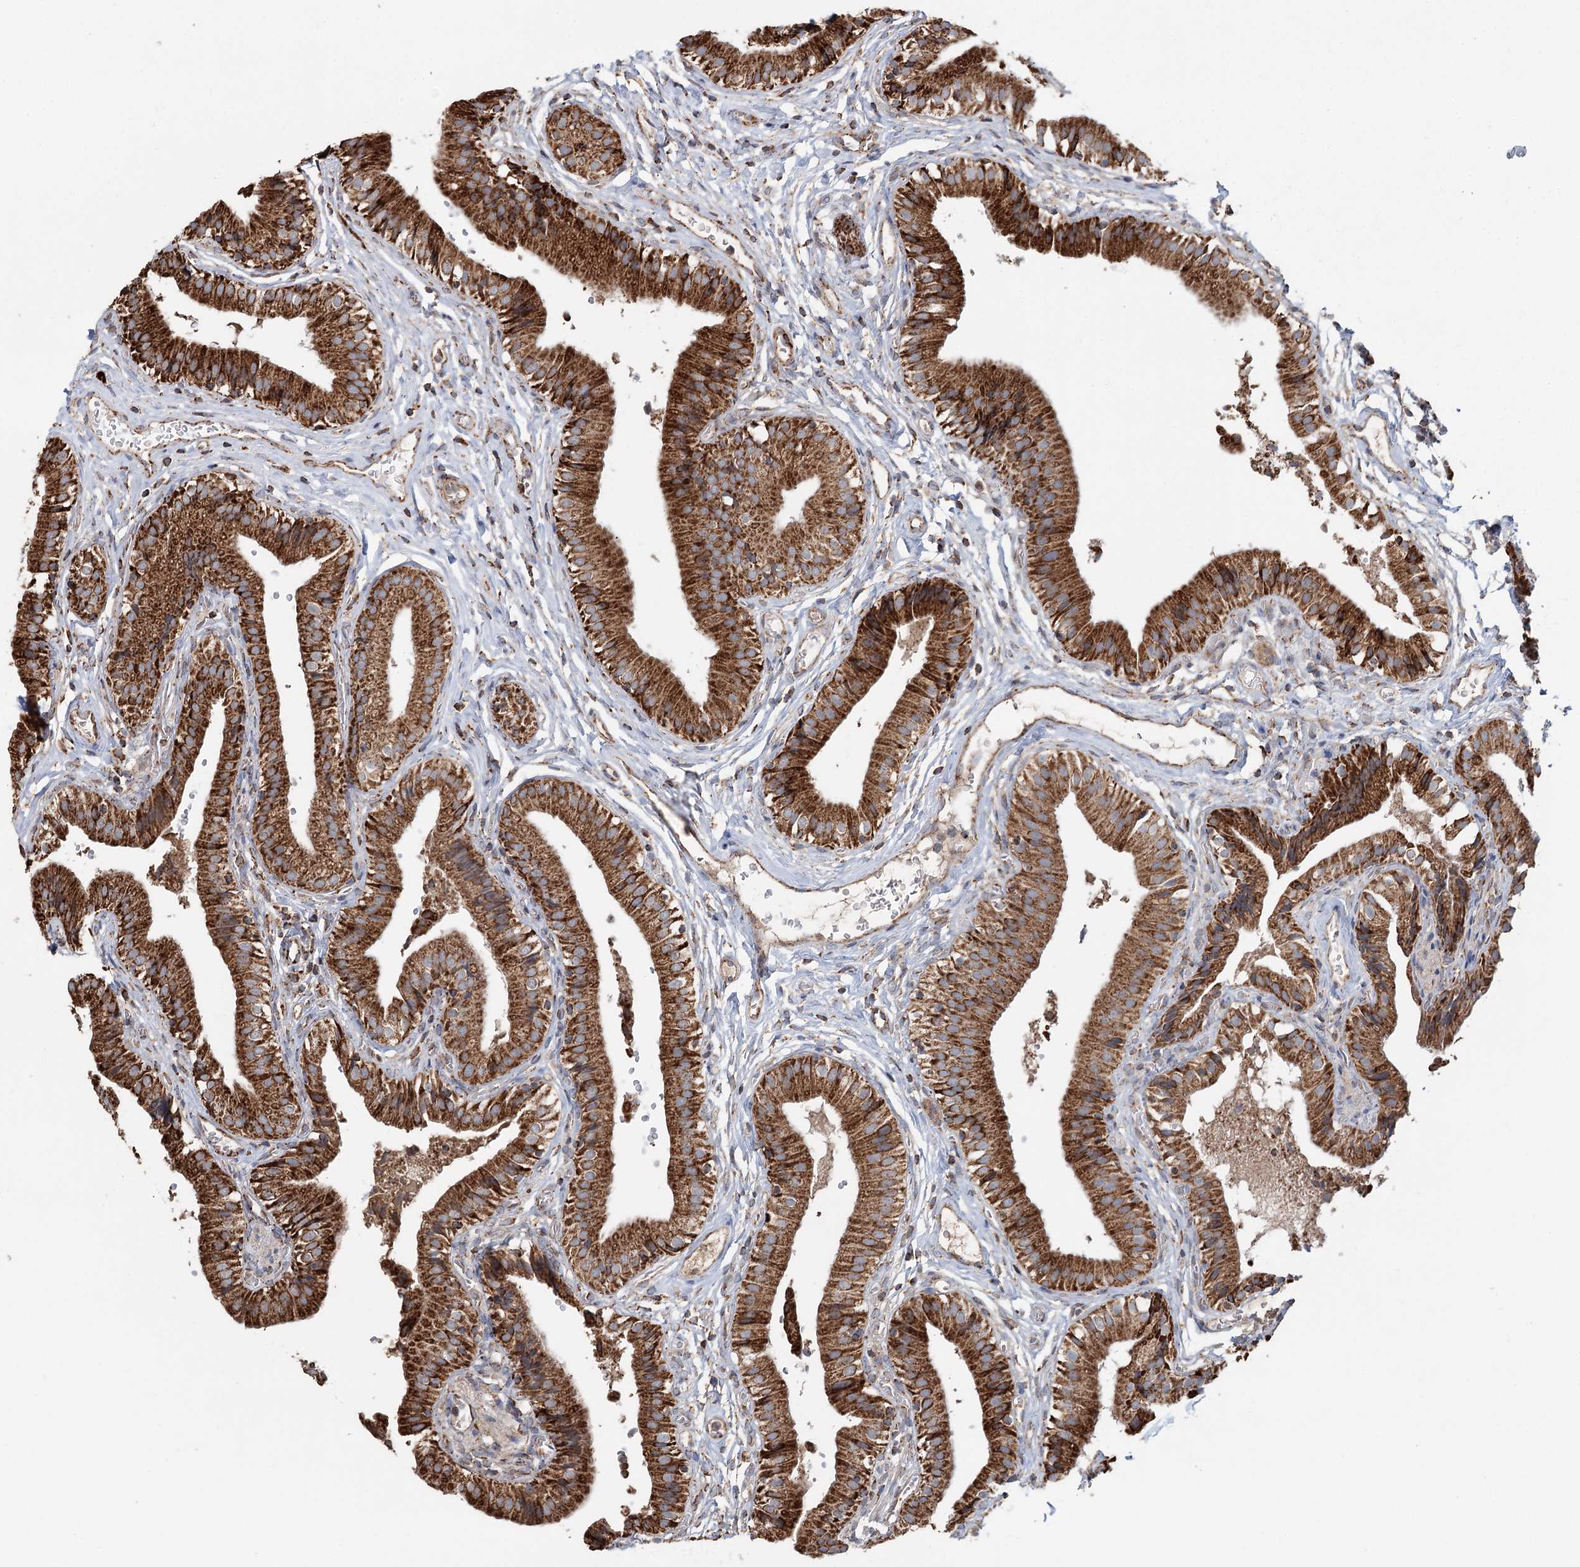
{"staining": {"intensity": "strong", "quantity": ">75%", "location": "cytoplasmic/membranous"}, "tissue": "gallbladder", "cell_type": "Glandular cells", "image_type": "normal", "snomed": [{"axis": "morphology", "description": "Normal tissue, NOS"}, {"axis": "topography", "description": "Gallbladder"}], "caption": "Protein staining shows strong cytoplasmic/membranous staining in about >75% of glandular cells in unremarkable gallbladder.", "gene": "APH1A", "patient": {"sex": "female", "age": 47}}